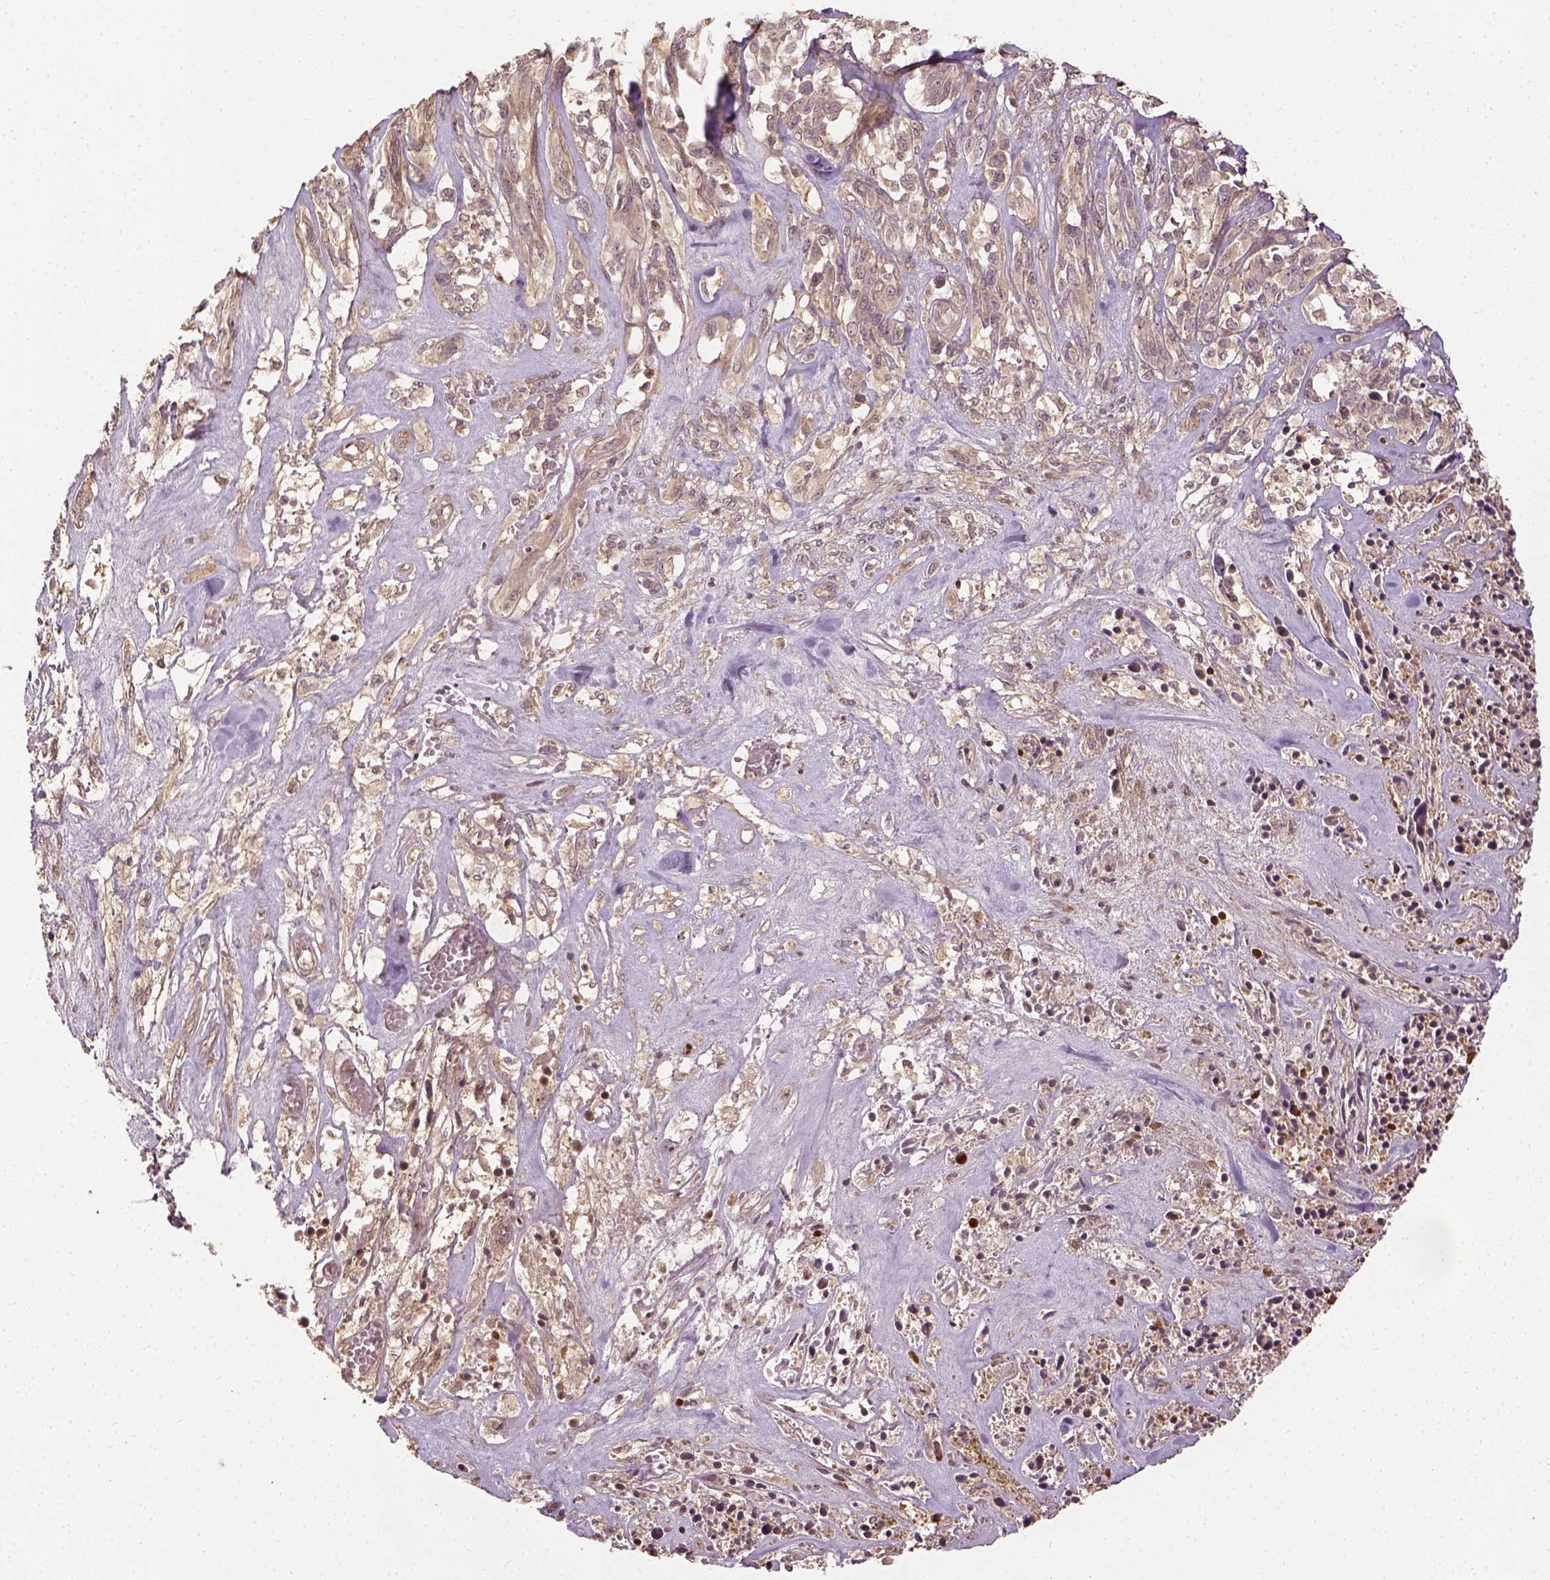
{"staining": {"intensity": "weak", "quantity": ">75%", "location": "cytoplasmic/membranous"}, "tissue": "melanoma", "cell_type": "Tumor cells", "image_type": "cancer", "snomed": [{"axis": "morphology", "description": "Malignant melanoma, NOS"}, {"axis": "topography", "description": "Skin"}], "caption": "The image shows staining of melanoma, revealing weak cytoplasmic/membranous protein positivity (brown color) within tumor cells. Using DAB (brown) and hematoxylin (blue) stains, captured at high magnification using brightfield microscopy.", "gene": "VEGFA", "patient": {"sex": "female", "age": 91}}